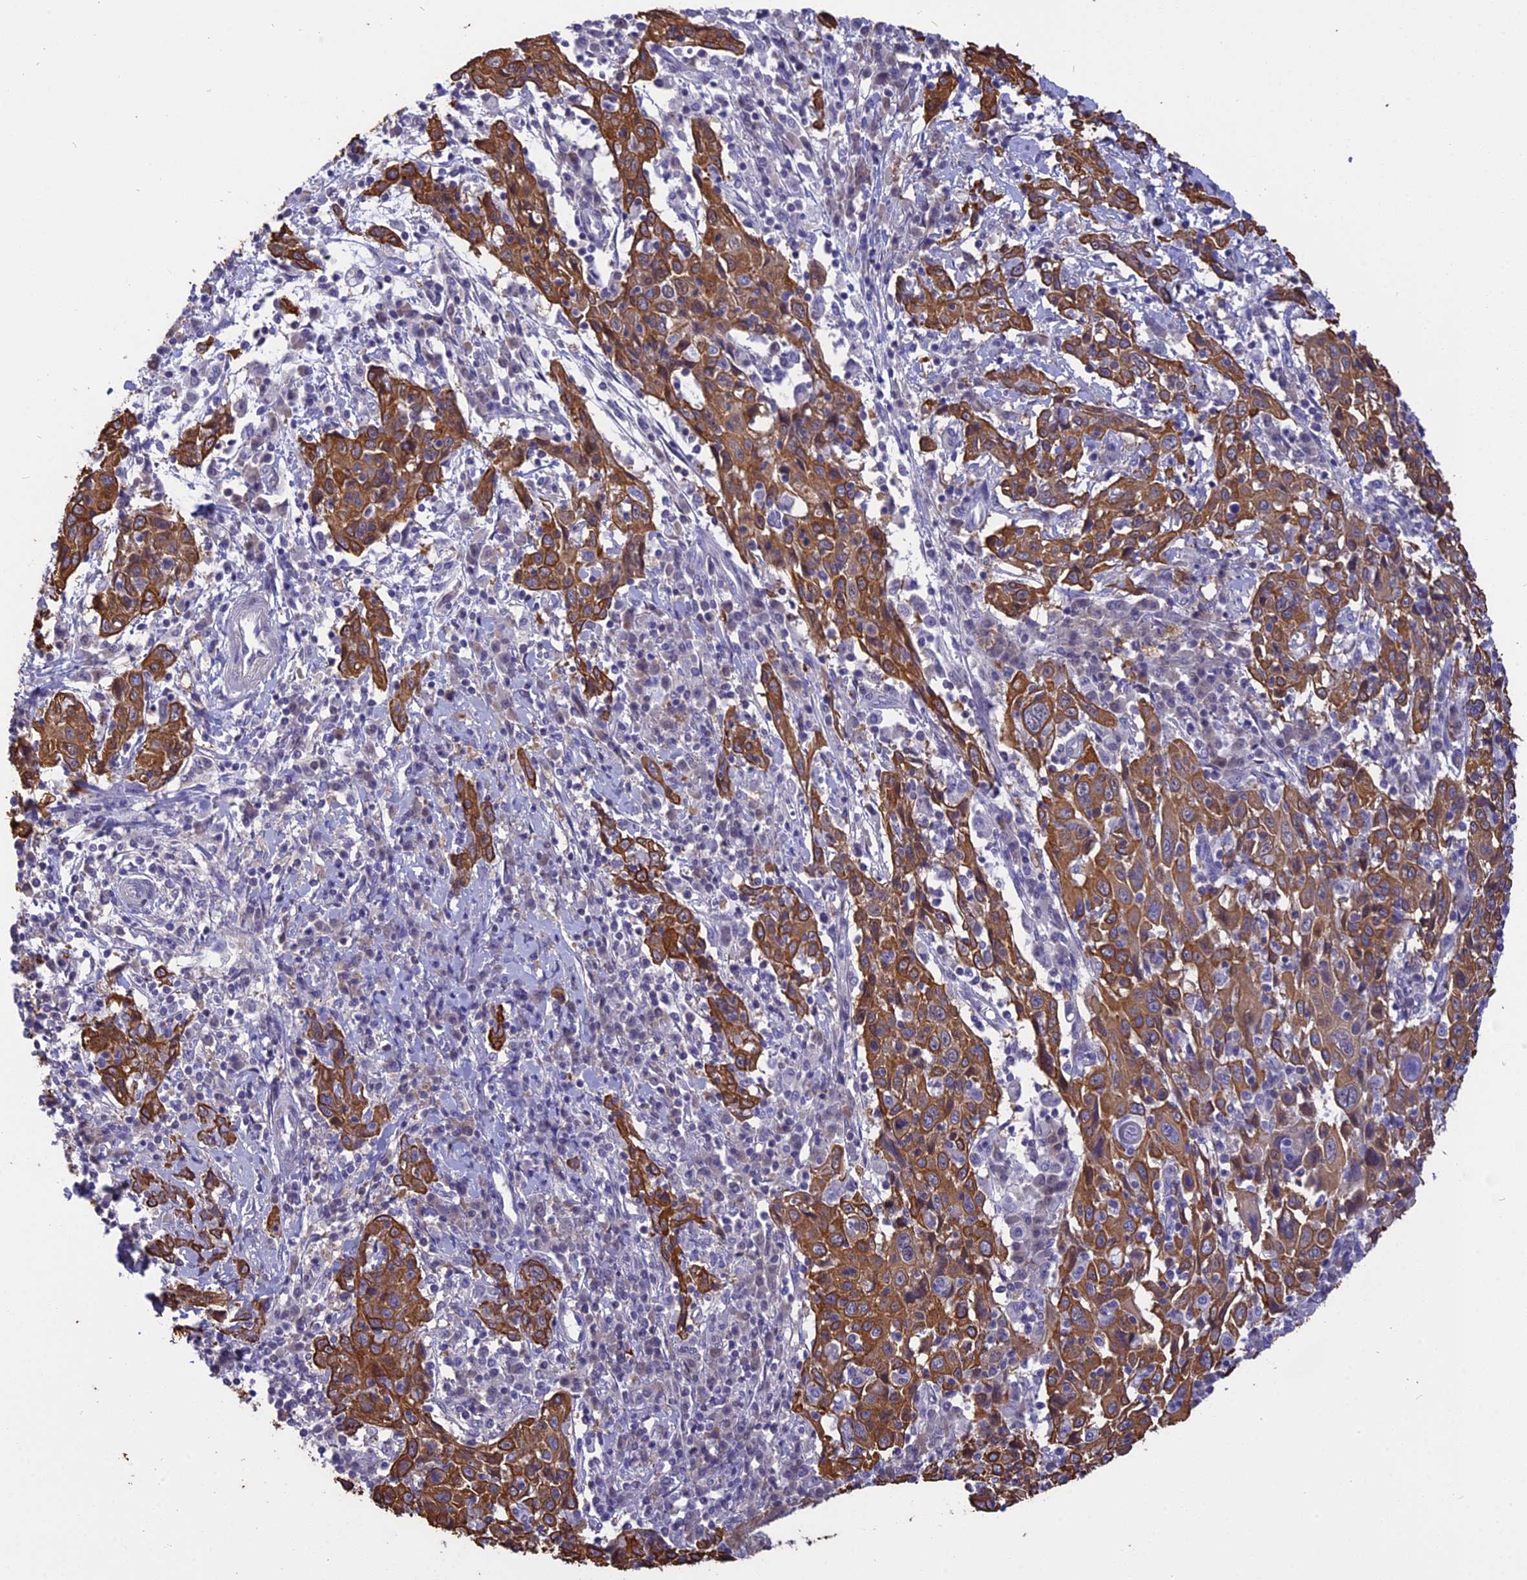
{"staining": {"intensity": "strong", "quantity": ">75%", "location": "cytoplasmic/membranous"}, "tissue": "cervical cancer", "cell_type": "Tumor cells", "image_type": "cancer", "snomed": [{"axis": "morphology", "description": "Squamous cell carcinoma, NOS"}, {"axis": "topography", "description": "Cervix"}], "caption": "Squamous cell carcinoma (cervical) stained with a brown dye exhibits strong cytoplasmic/membranous positive positivity in approximately >75% of tumor cells.", "gene": "STUB1", "patient": {"sex": "female", "age": 46}}